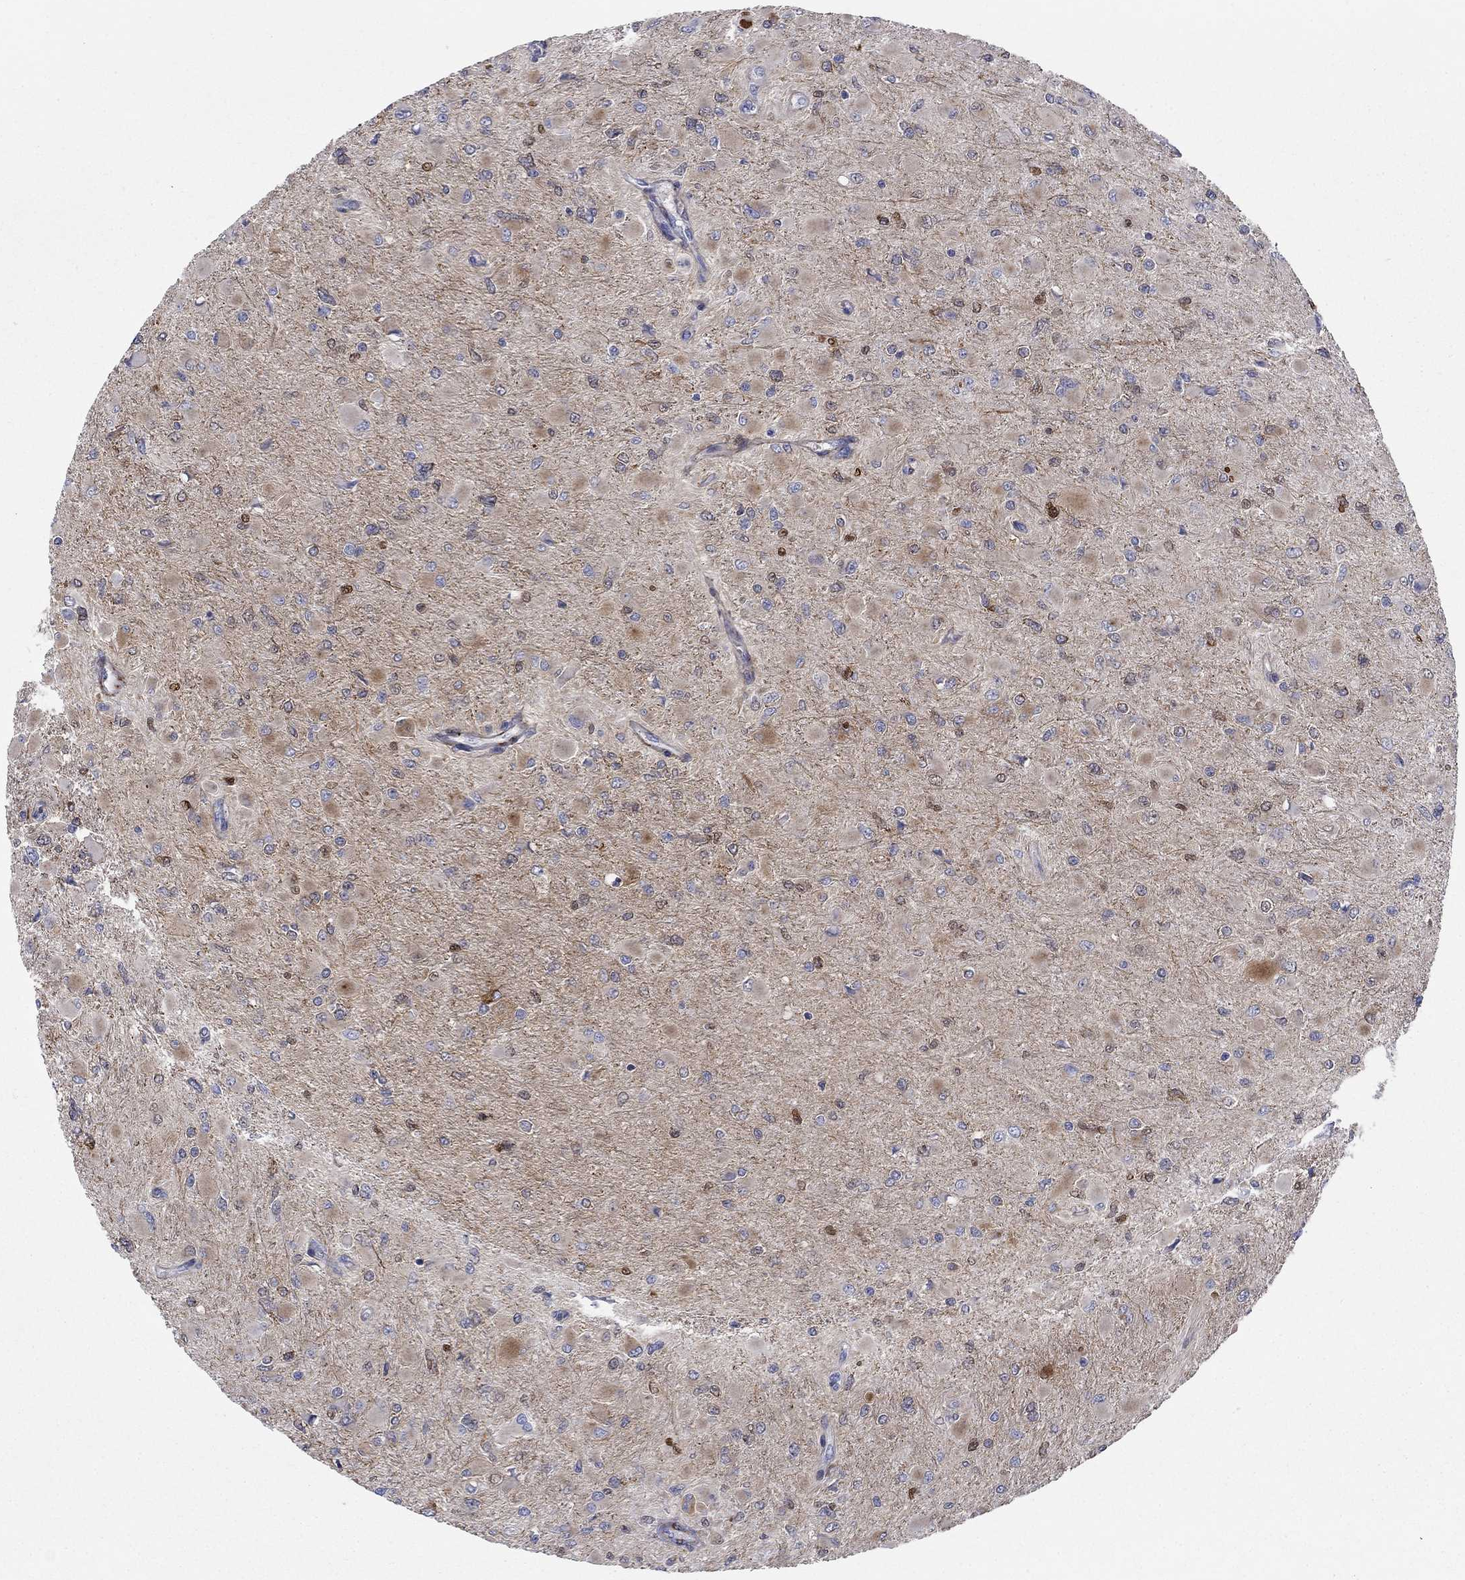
{"staining": {"intensity": "moderate", "quantity": "<25%", "location": "cytoplasmic/membranous"}, "tissue": "glioma", "cell_type": "Tumor cells", "image_type": "cancer", "snomed": [{"axis": "morphology", "description": "Glioma, malignant, High grade"}, {"axis": "topography", "description": "Cerebral cortex"}], "caption": "Immunohistochemistry of glioma exhibits low levels of moderate cytoplasmic/membranous staining in about <25% of tumor cells. The staining was performed using DAB, with brown indicating positive protein expression. Nuclei are stained blue with hematoxylin.", "gene": "PTPRZ1", "patient": {"sex": "female", "age": 36}}